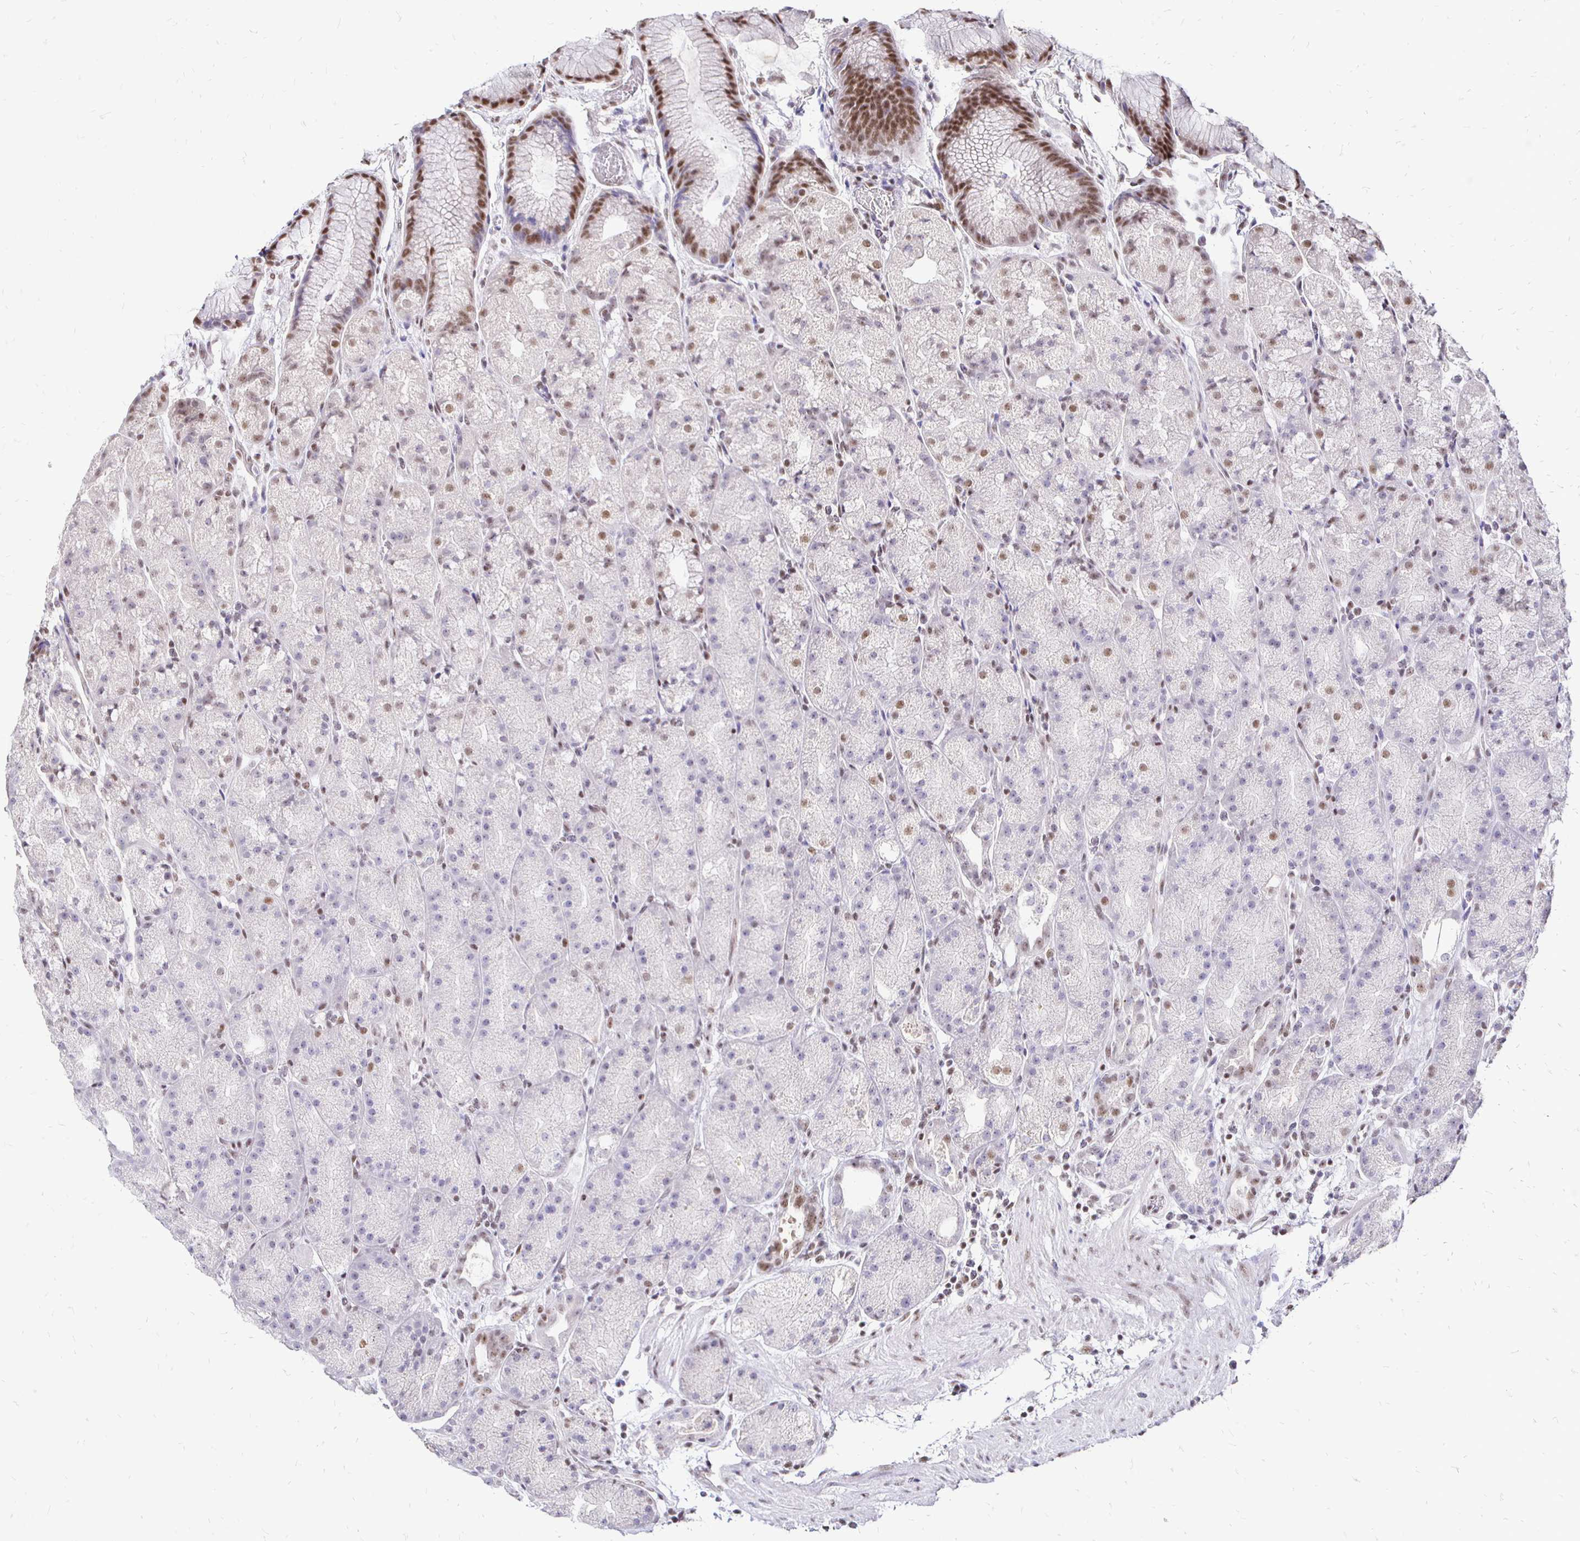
{"staining": {"intensity": "moderate", "quantity": "<25%", "location": "nuclear"}, "tissue": "stomach", "cell_type": "Glandular cells", "image_type": "normal", "snomed": [{"axis": "morphology", "description": "Normal tissue, NOS"}, {"axis": "topography", "description": "Stomach, upper"}, {"axis": "topography", "description": "Stomach"}], "caption": "Immunohistochemistry histopathology image of benign stomach stained for a protein (brown), which reveals low levels of moderate nuclear staining in about <25% of glandular cells.", "gene": "SIN3A", "patient": {"sex": "male", "age": 48}}